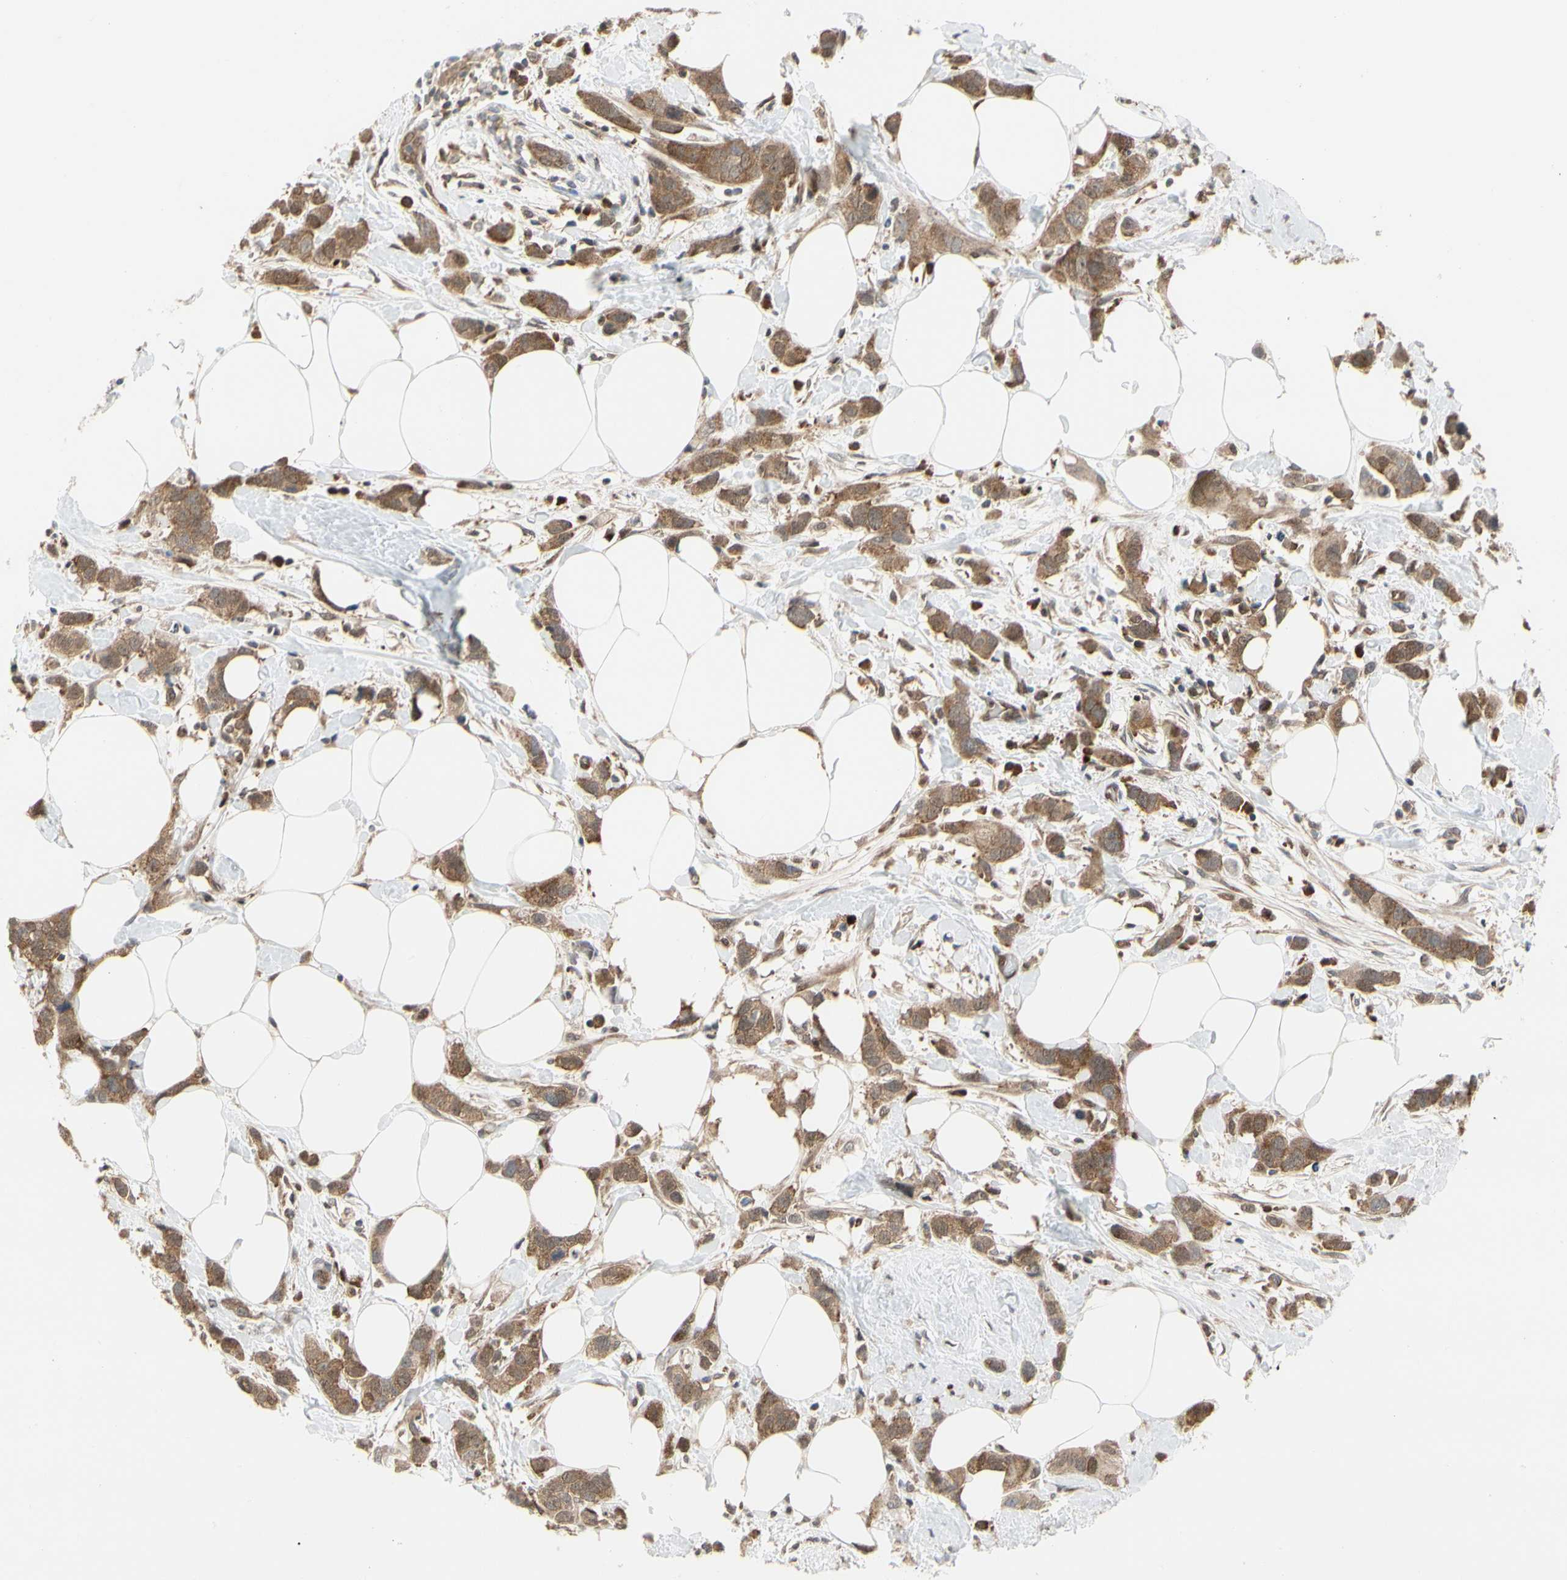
{"staining": {"intensity": "moderate", "quantity": ">75%", "location": "cytoplasmic/membranous"}, "tissue": "breast cancer", "cell_type": "Tumor cells", "image_type": "cancer", "snomed": [{"axis": "morphology", "description": "Normal tissue, NOS"}, {"axis": "morphology", "description": "Duct carcinoma"}, {"axis": "topography", "description": "Breast"}], "caption": "This image displays infiltrating ductal carcinoma (breast) stained with immunohistochemistry to label a protein in brown. The cytoplasmic/membranous of tumor cells show moderate positivity for the protein. Nuclei are counter-stained blue.", "gene": "CDK5", "patient": {"sex": "female", "age": 50}}